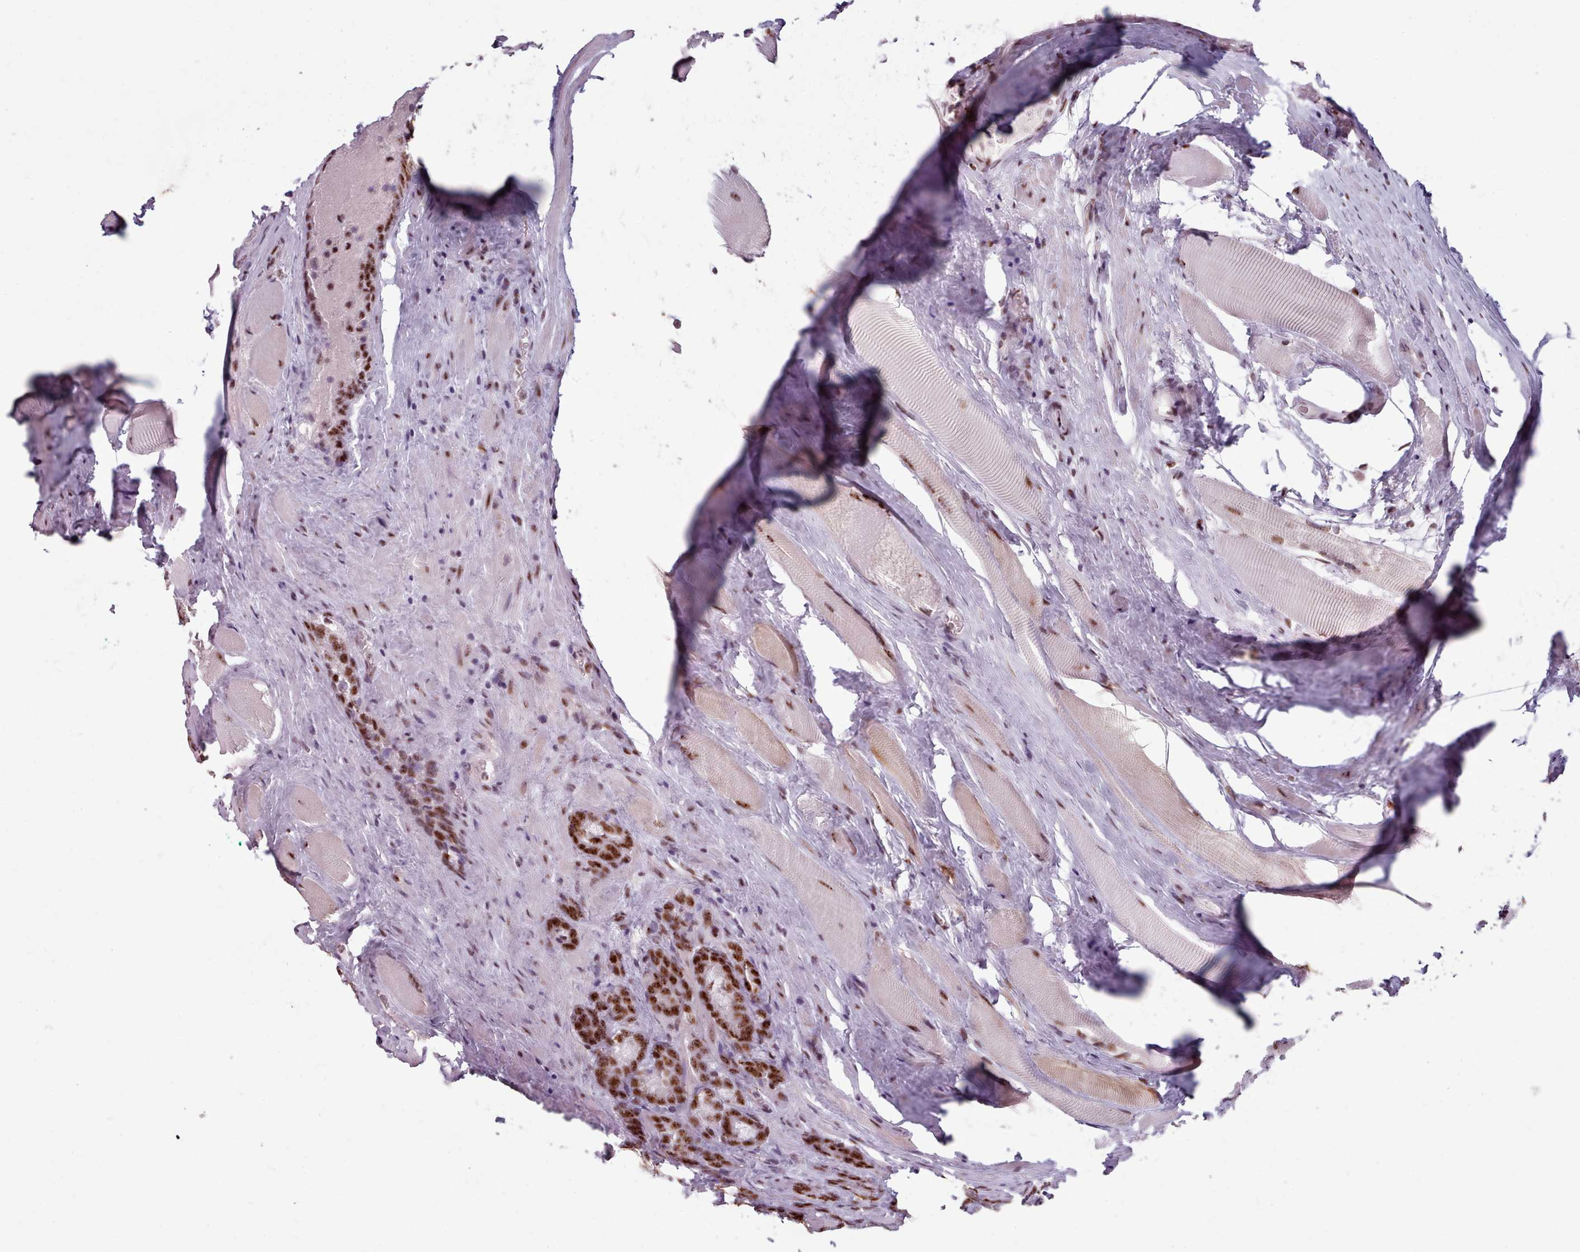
{"staining": {"intensity": "strong", "quantity": ">75%", "location": "nuclear"}, "tissue": "prostate cancer", "cell_type": "Tumor cells", "image_type": "cancer", "snomed": [{"axis": "morphology", "description": "Adenocarcinoma, Low grade"}, {"axis": "topography", "description": "Prostate"}], "caption": "Immunohistochemical staining of prostate cancer (adenocarcinoma (low-grade)) reveals strong nuclear protein positivity in about >75% of tumor cells. (IHC, brightfield microscopy, high magnification).", "gene": "SRRM1", "patient": {"sex": "male", "age": 68}}